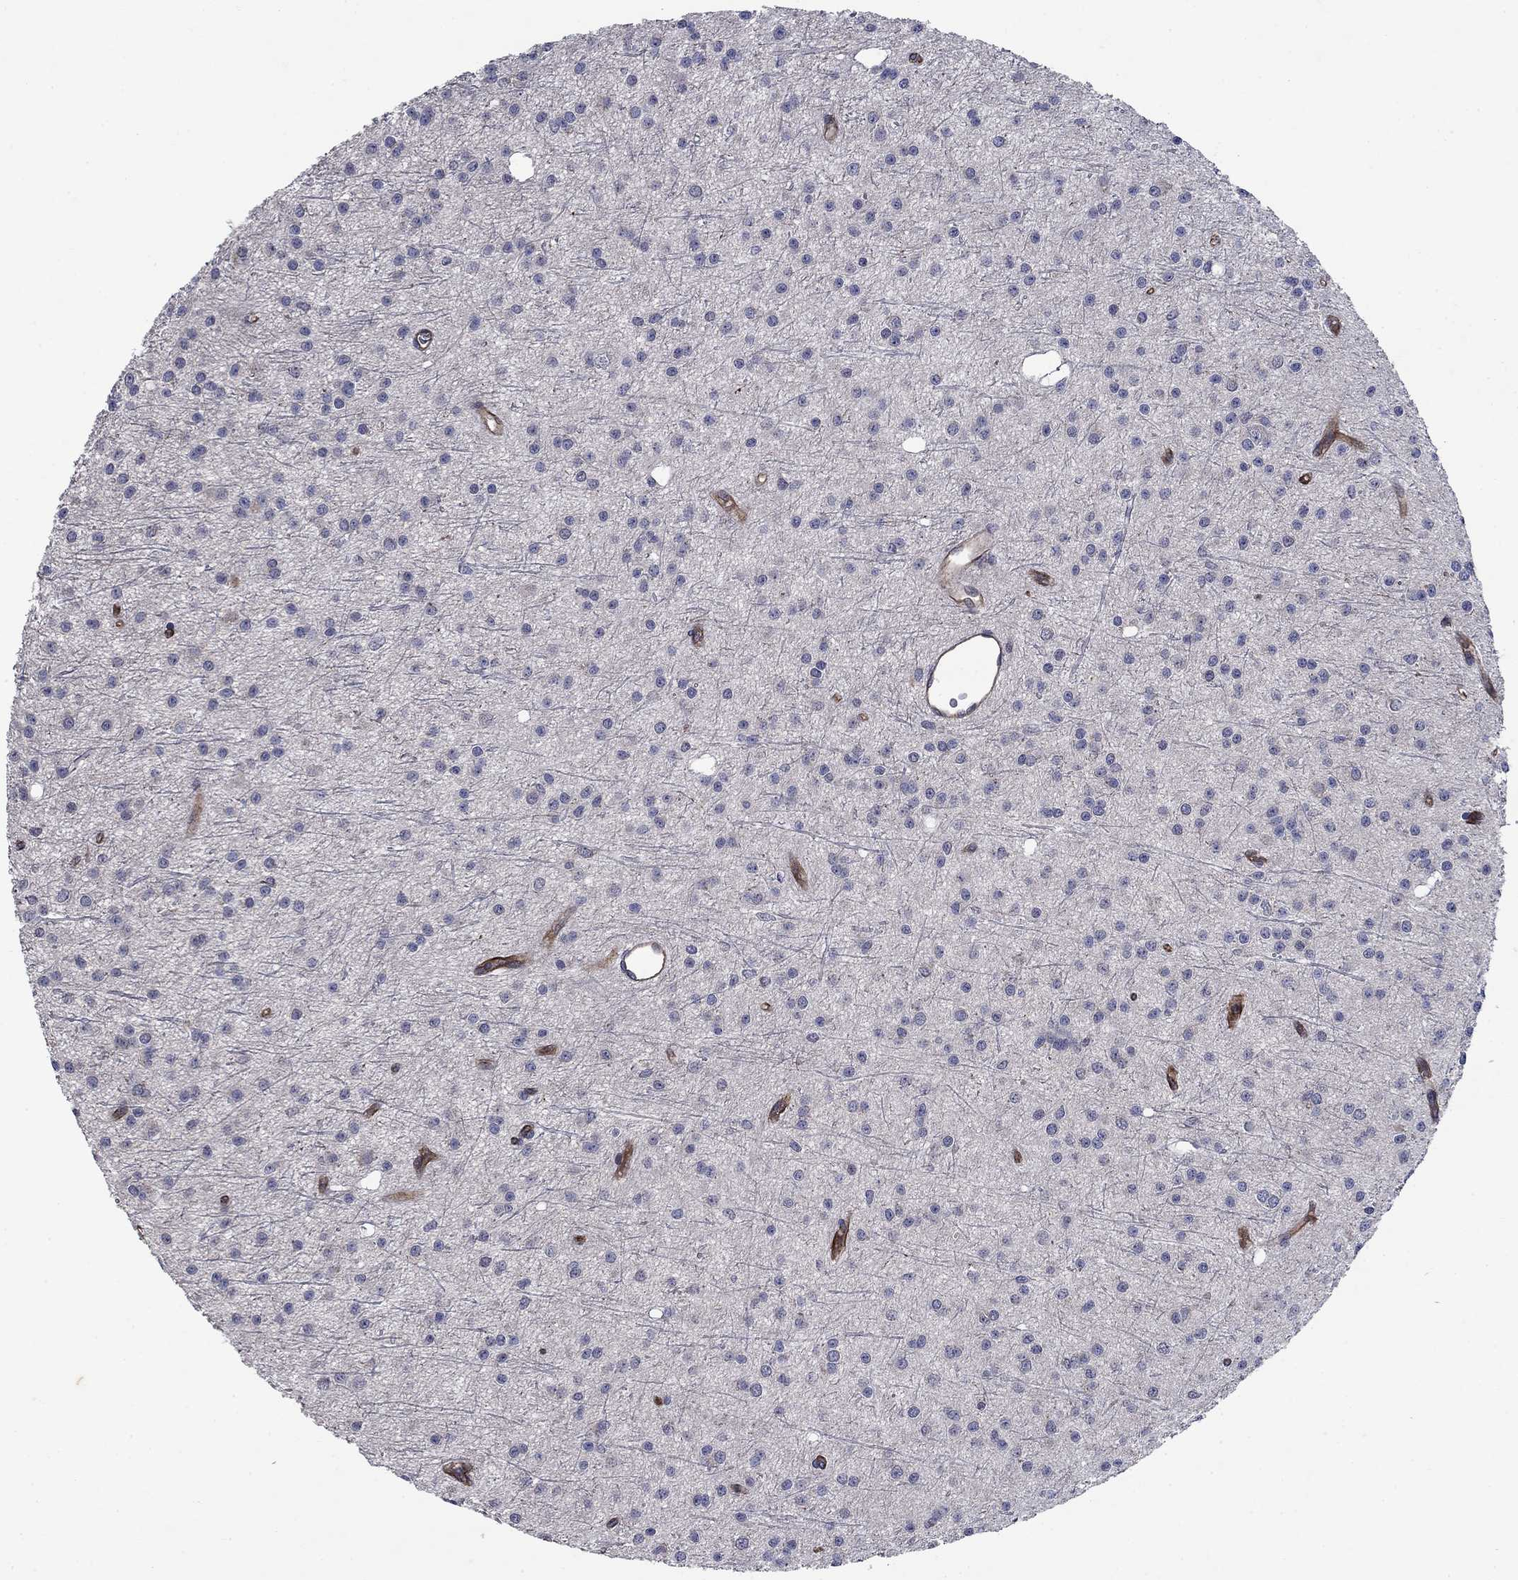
{"staining": {"intensity": "negative", "quantity": "none", "location": "none"}, "tissue": "glioma", "cell_type": "Tumor cells", "image_type": "cancer", "snomed": [{"axis": "morphology", "description": "Glioma, malignant, Low grade"}, {"axis": "topography", "description": "Brain"}], "caption": "This photomicrograph is of glioma stained with IHC to label a protein in brown with the nuclei are counter-stained blue. There is no expression in tumor cells.", "gene": "SLC7A1", "patient": {"sex": "male", "age": 27}}